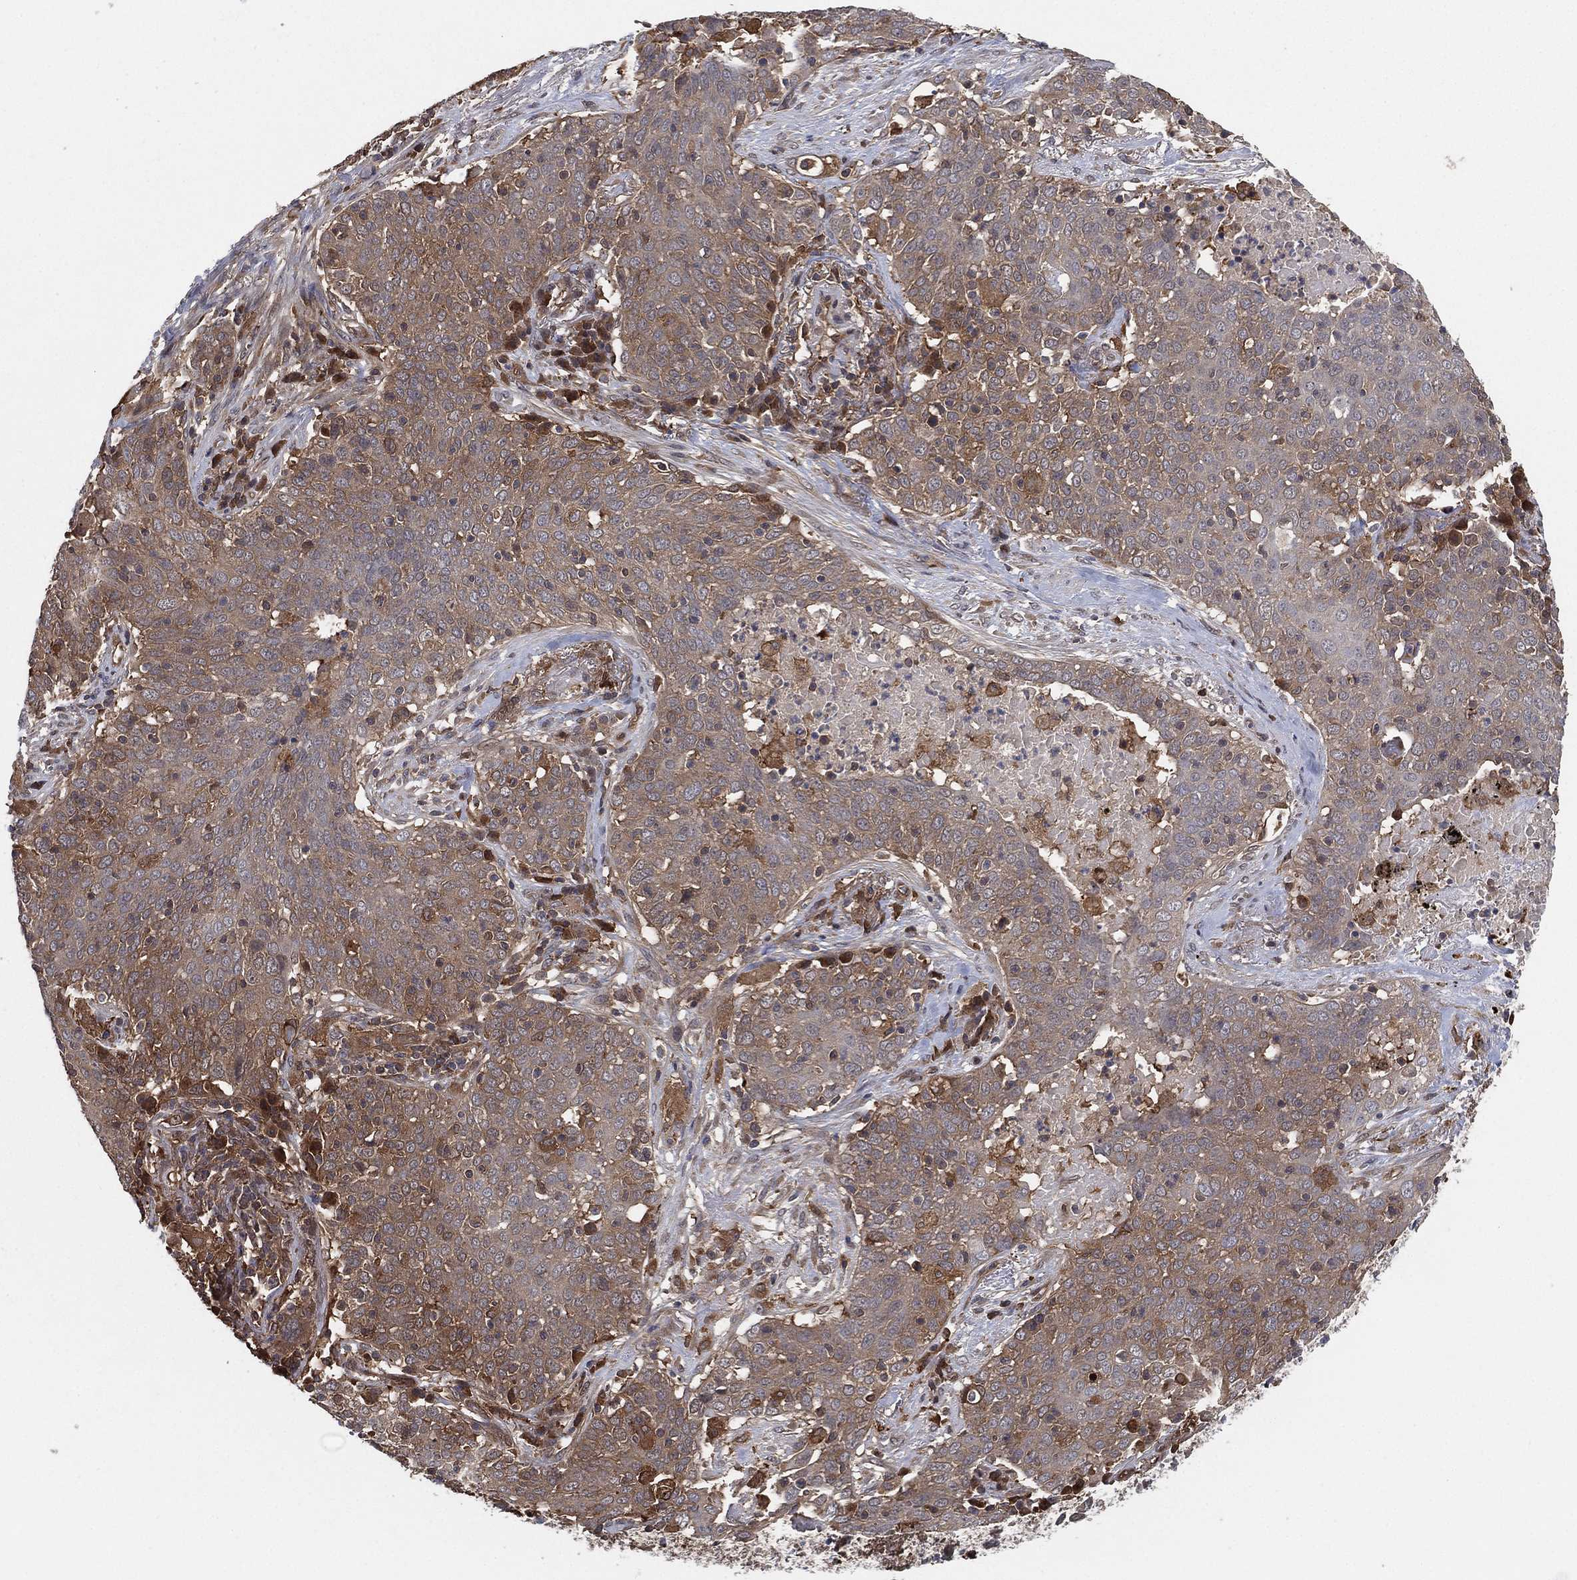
{"staining": {"intensity": "moderate", "quantity": "25%-75%", "location": "cytoplasmic/membranous"}, "tissue": "lung cancer", "cell_type": "Tumor cells", "image_type": "cancer", "snomed": [{"axis": "morphology", "description": "Squamous cell carcinoma, NOS"}, {"axis": "topography", "description": "Lung"}], "caption": "Immunohistochemistry image of lung cancer (squamous cell carcinoma) stained for a protein (brown), which exhibits medium levels of moderate cytoplasmic/membranous positivity in approximately 25%-75% of tumor cells.", "gene": "PSMG4", "patient": {"sex": "male", "age": 82}}